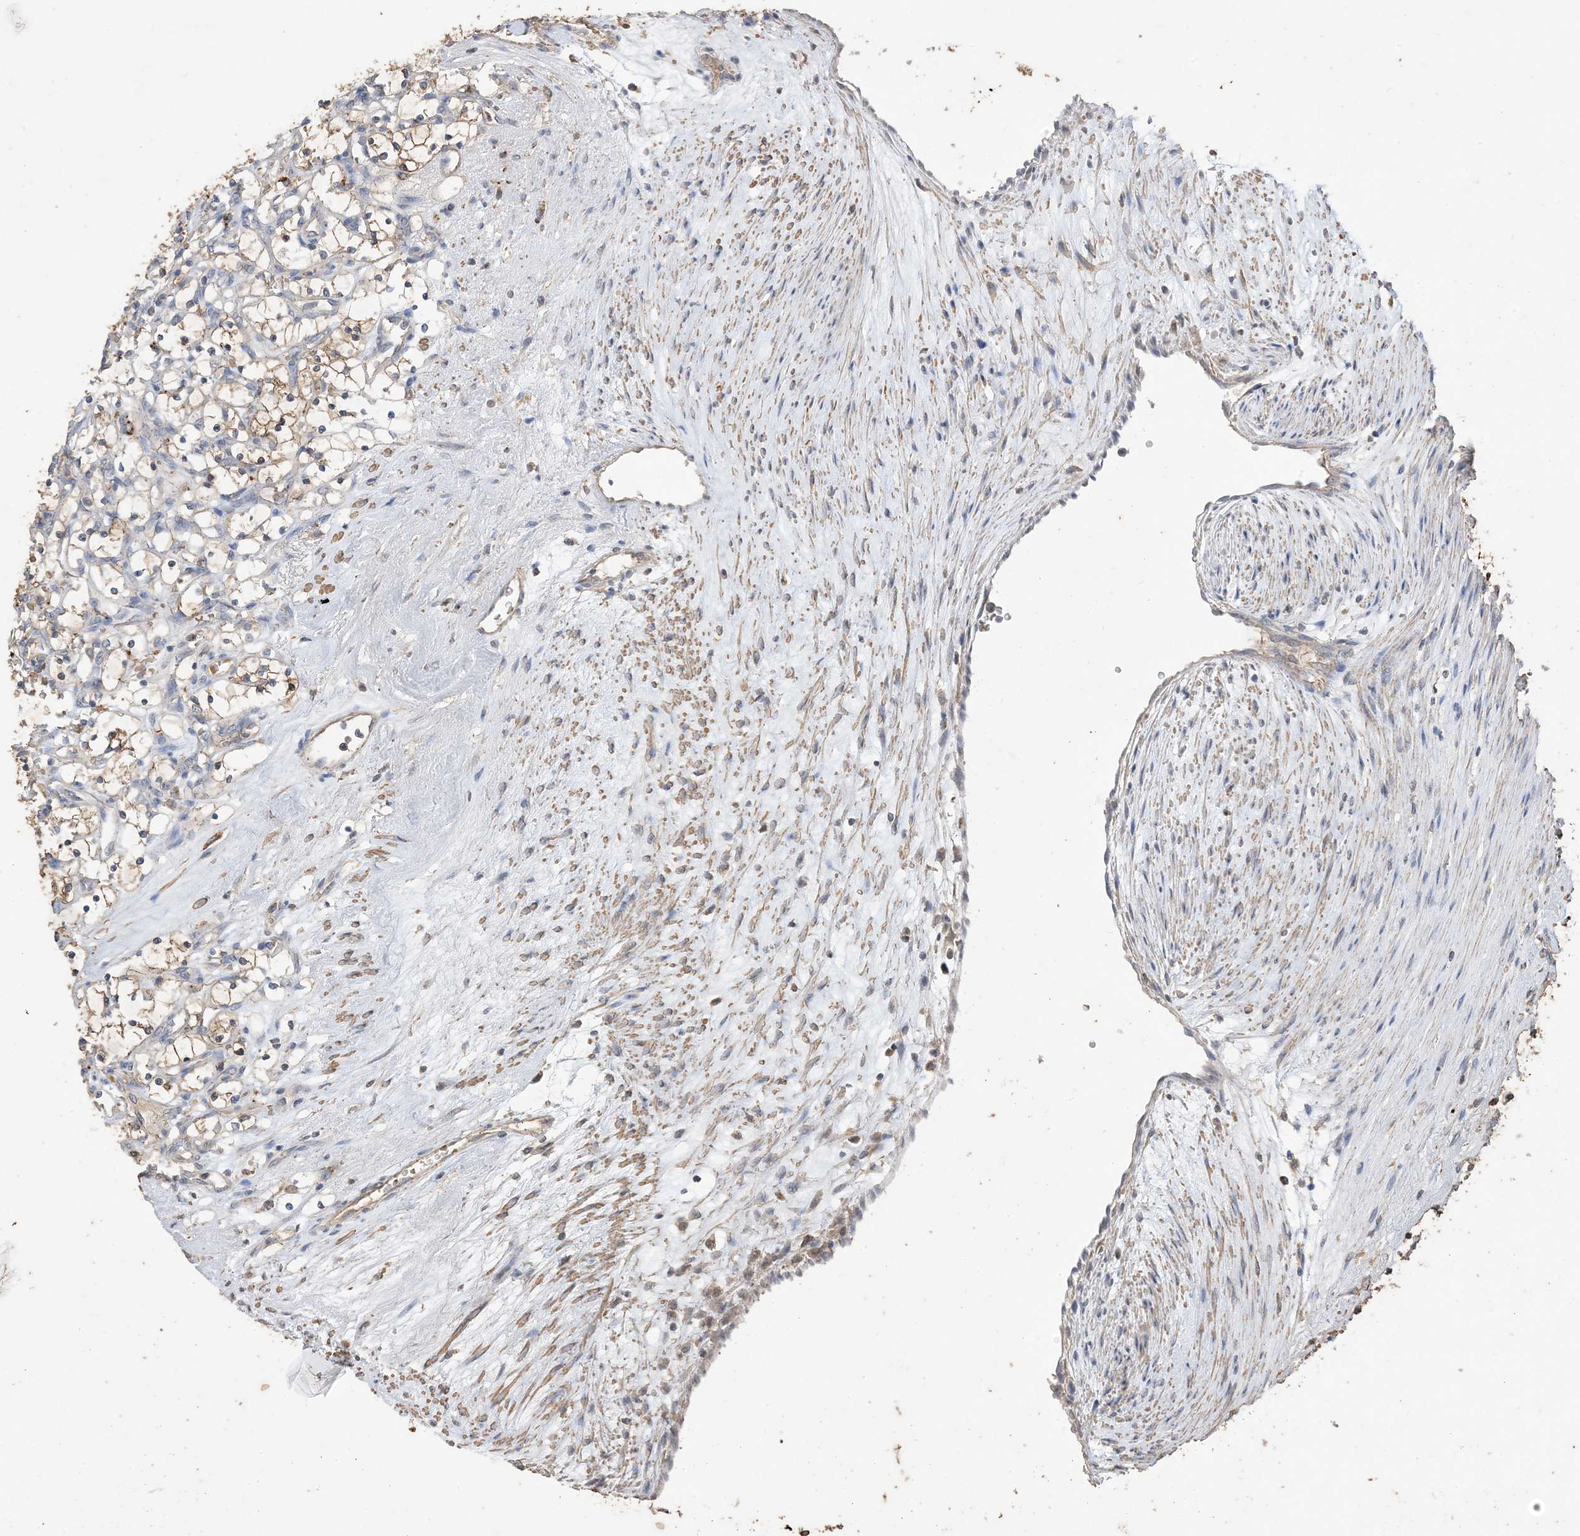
{"staining": {"intensity": "weak", "quantity": "<25%", "location": "cytoplasmic/membranous"}, "tissue": "renal cancer", "cell_type": "Tumor cells", "image_type": "cancer", "snomed": [{"axis": "morphology", "description": "Adenocarcinoma, NOS"}, {"axis": "topography", "description": "Kidney"}], "caption": "This is an IHC image of renal adenocarcinoma. There is no positivity in tumor cells.", "gene": "HPS4", "patient": {"sex": "female", "age": 69}}